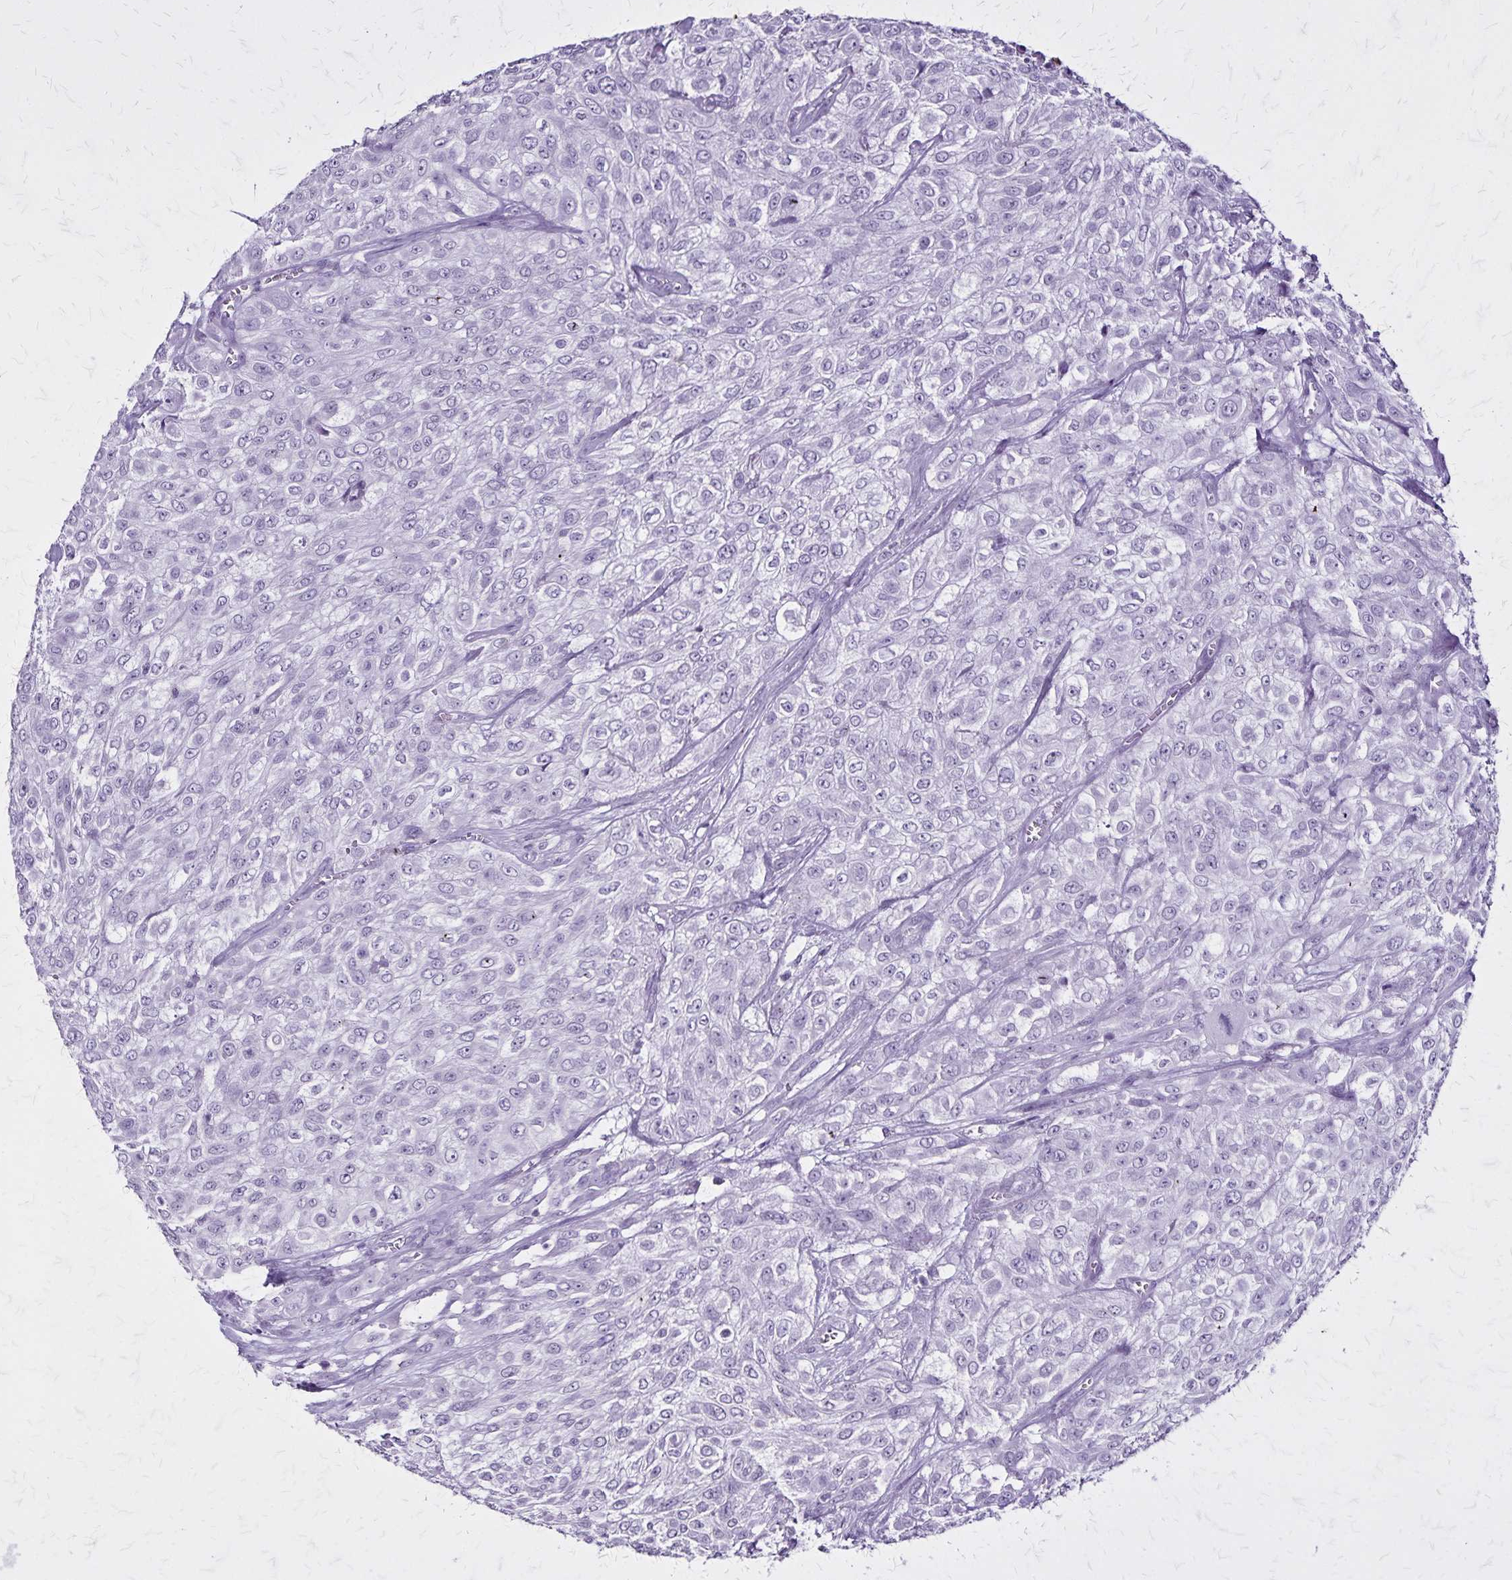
{"staining": {"intensity": "negative", "quantity": "none", "location": "none"}, "tissue": "urothelial cancer", "cell_type": "Tumor cells", "image_type": "cancer", "snomed": [{"axis": "morphology", "description": "Urothelial carcinoma, High grade"}, {"axis": "topography", "description": "Urinary bladder"}], "caption": "An image of high-grade urothelial carcinoma stained for a protein demonstrates no brown staining in tumor cells.", "gene": "KRT2", "patient": {"sex": "male", "age": 57}}